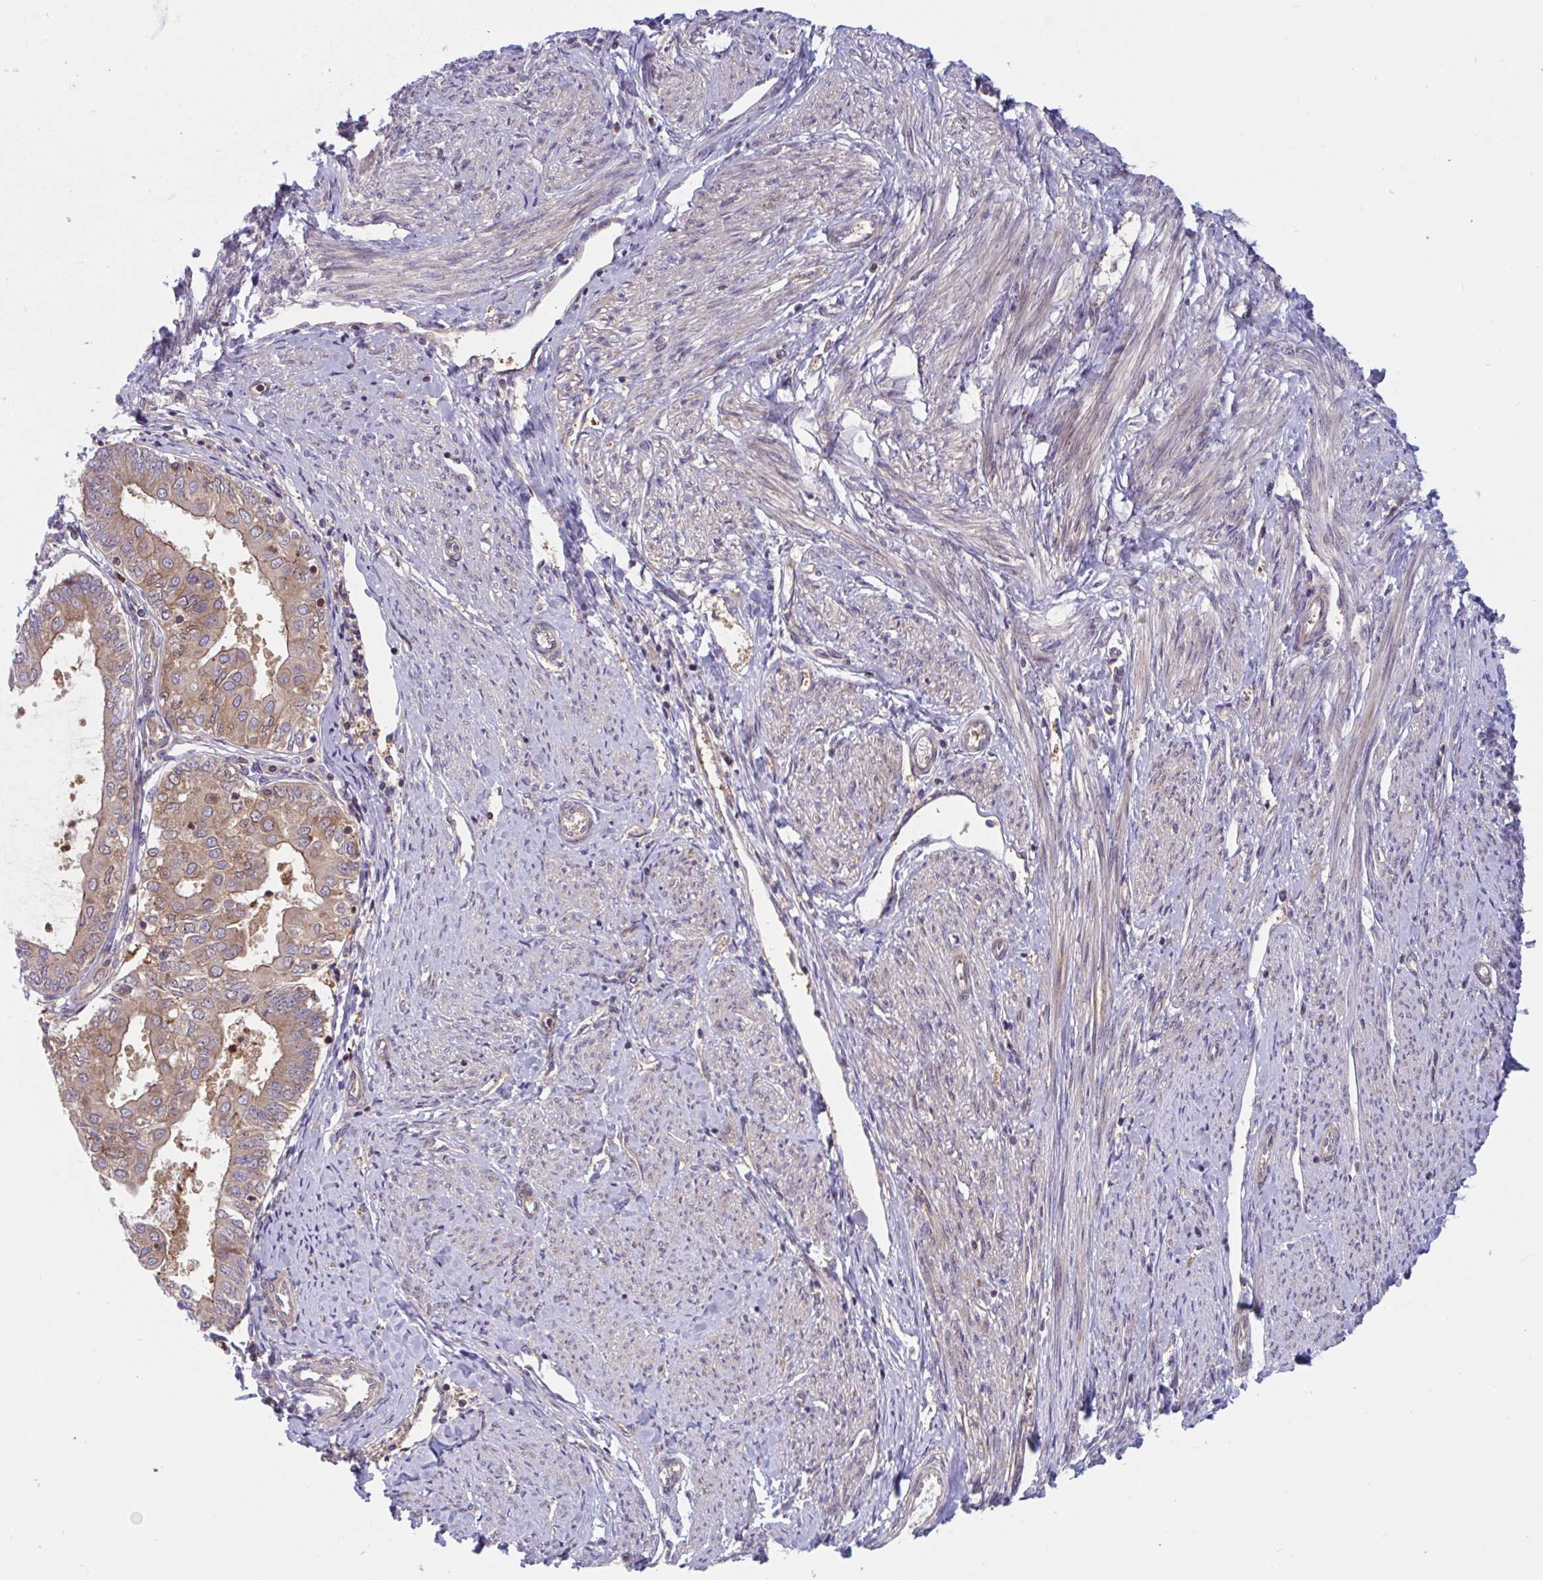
{"staining": {"intensity": "moderate", "quantity": ">75%", "location": "cytoplasmic/membranous,nuclear"}, "tissue": "endometrial cancer", "cell_type": "Tumor cells", "image_type": "cancer", "snomed": [{"axis": "morphology", "description": "Adenocarcinoma, NOS"}, {"axis": "topography", "description": "Endometrium"}], "caption": "The micrograph reveals staining of endometrial cancer, revealing moderate cytoplasmic/membranous and nuclear protein positivity (brown color) within tumor cells.", "gene": "LMNTD2", "patient": {"sex": "female", "age": 68}}